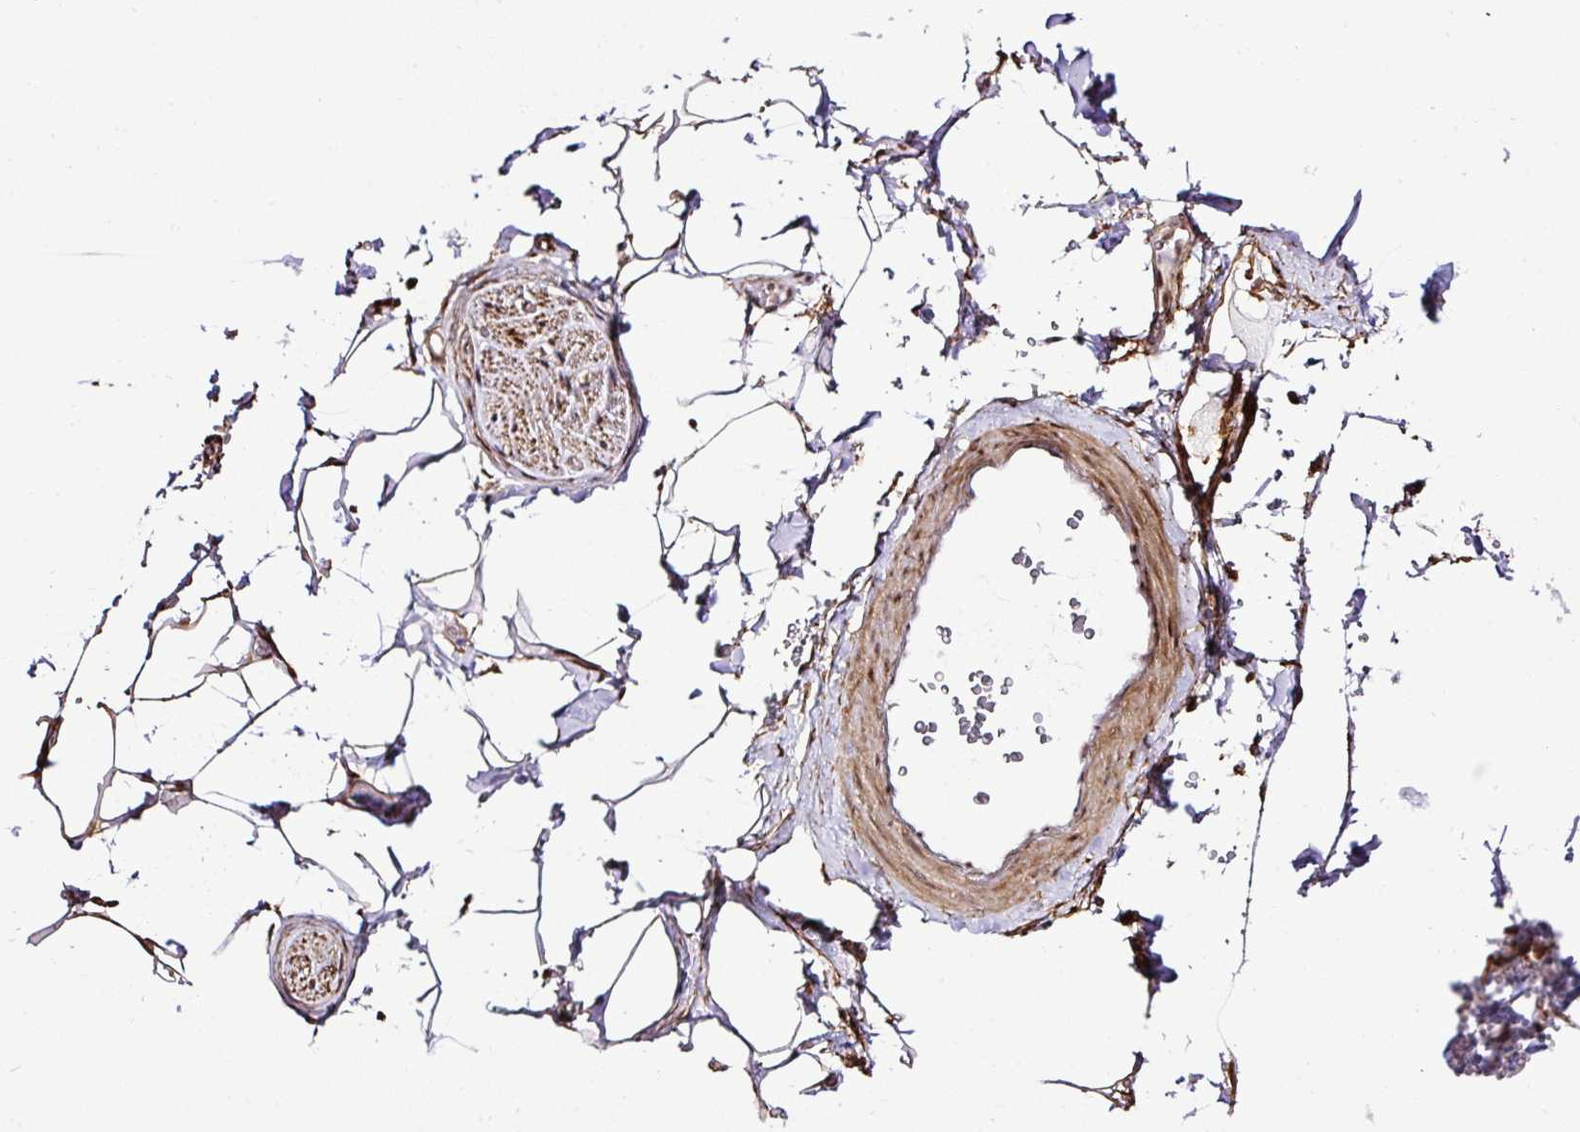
{"staining": {"intensity": "negative", "quantity": "none", "location": "none"}, "tissue": "adipose tissue", "cell_type": "Adipocytes", "image_type": "normal", "snomed": [{"axis": "morphology", "description": "Normal tissue, NOS"}, {"axis": "topography", "description": "Rectum"}, {"axis": "topography", "description": "Peripheral nerve tissue"}], "caption": "This is a image of immunohistochemistry (IHC) staining of unremarkable adipose tissue, which shows no expression in adipocytes. (Immunohistochemistry, brightfield microscopy, high magnification).", "gene": "FAM153A", "patient": {"sex": "female", "age": 69}}